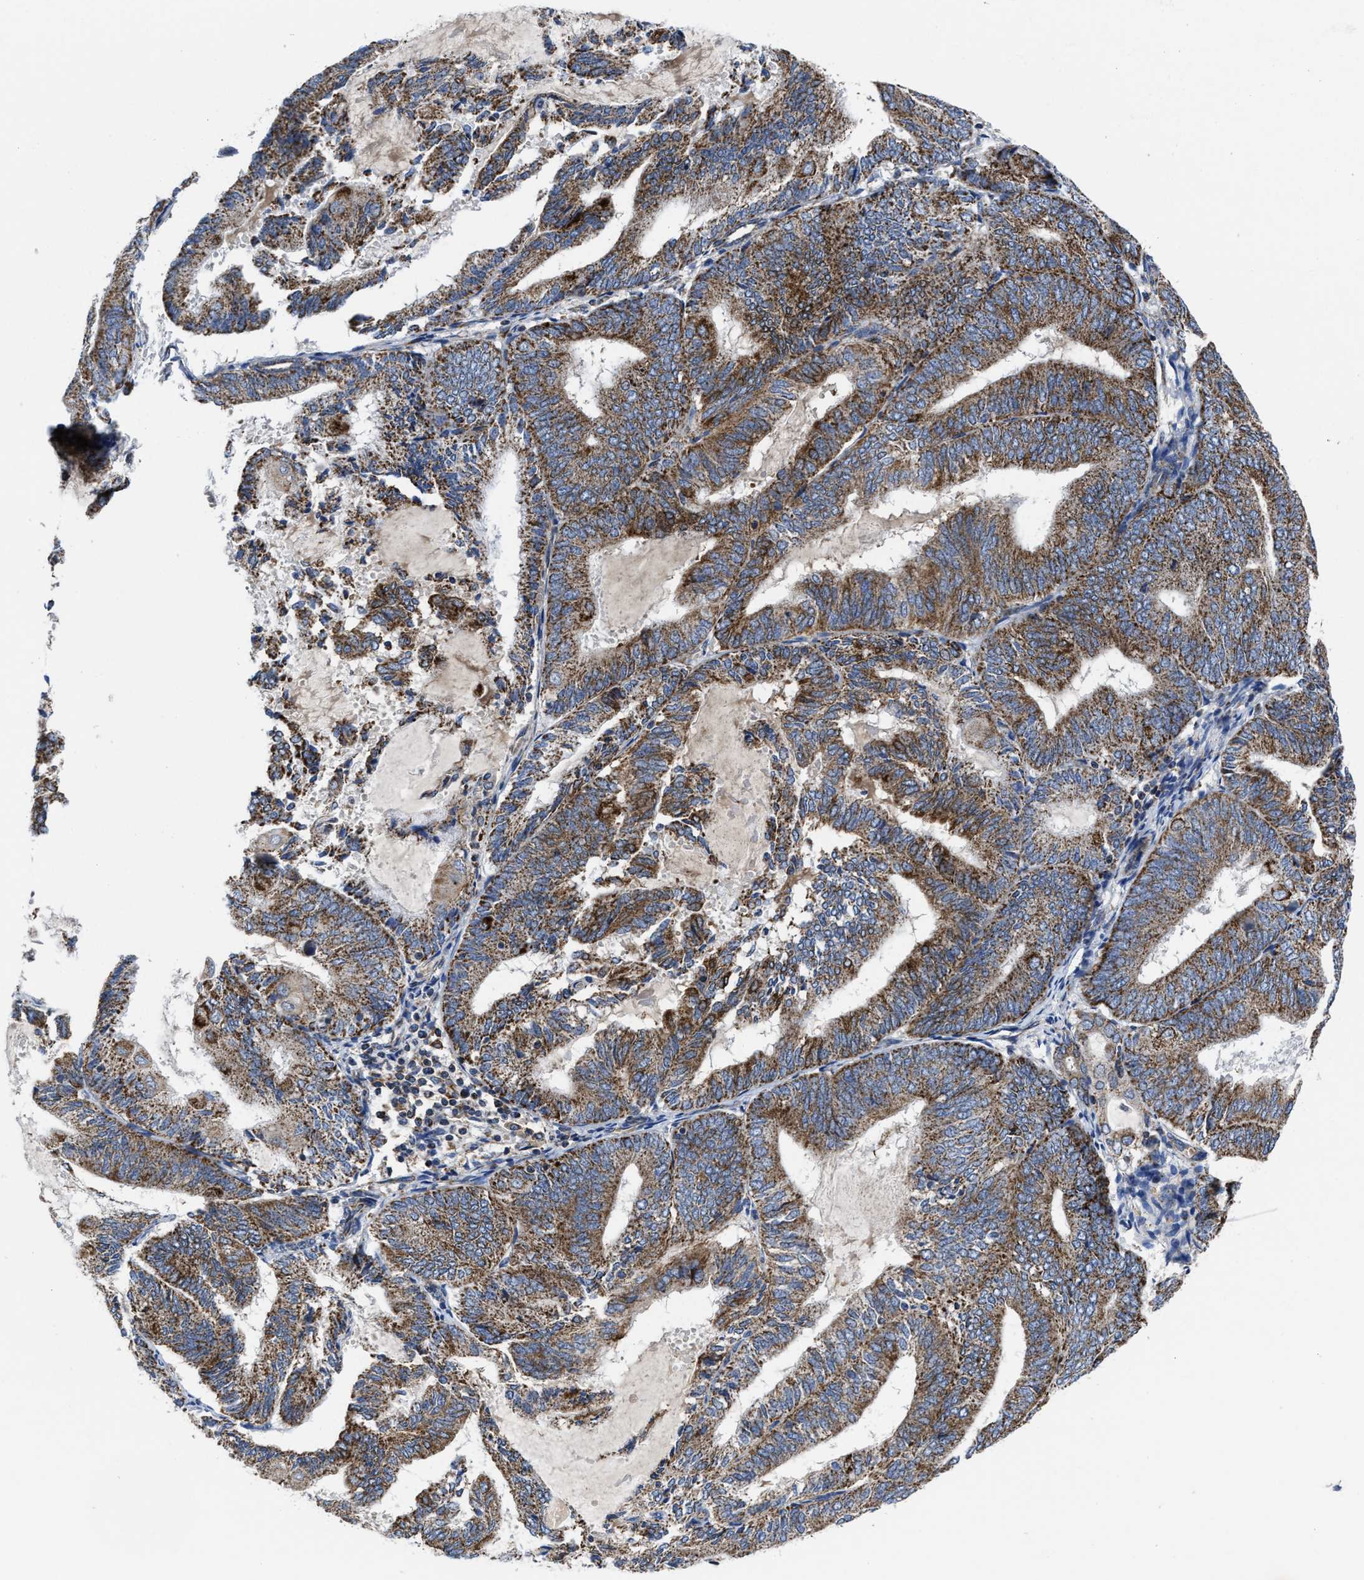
{"staining": {"intensity": "moderate", "quantity": ">75%", "location": "cytoplasmic/membranous"}, "tissue": "endometrial cancer", "cell_type": "Tumor cells", "image_type": "cancer", "snomed": [{"axis": "morphology", "description": "Adenocarcinoma, NOS"}, {"axis": "topography", "description": "Endometrium"}], "caption": "IHC image of neoplastic tissue: endometrial cancer stained using immunohistochemistry demonstrates medium levels of moderate protein expression localized specifically in the cytoplasmic/membranous of tumor cells, appearing as a cytoplasmic/membranous brown color.", "gene": "CACNA1D", "patient": {"sex": "female", "age": 81}}